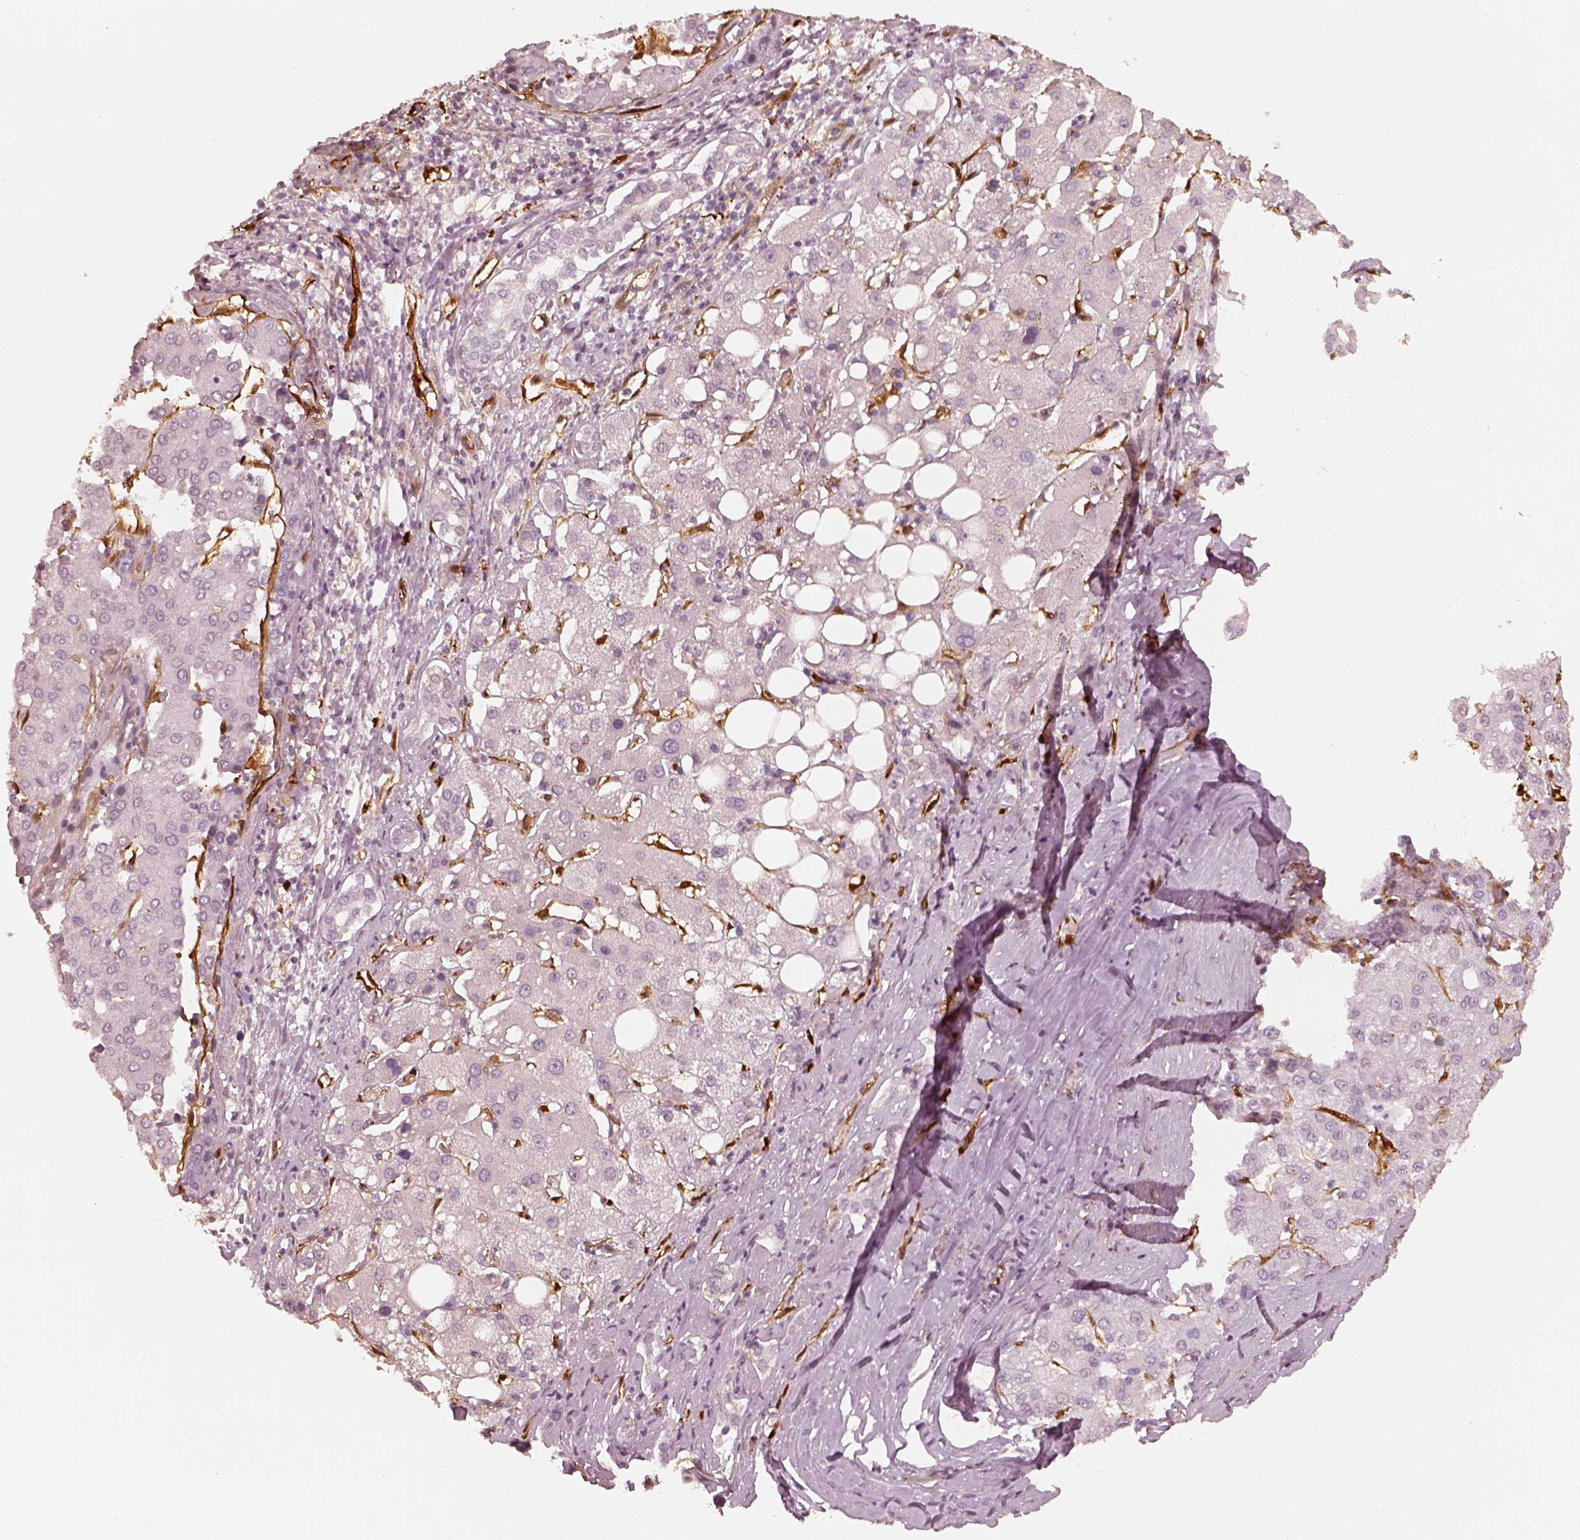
{"staining": {"intensity": "negative", "quantity": "none", "location": "none"}, "tissue": "liver cancer", "cell_type": "Tumor cells", "image_type": "cancer", "snomed": [{"axis": "morphology", "description": "Carcinoma, Hepatocellular, NOS"}, {"axis": "topography", "description": "Liver"}], "caption": "High magnification brightfield microscopy of liver cancer (hepatocellular carcinoma) stained with DAB (brown) and counterstained with hematoxylin (blue): tumor cells show no significant positivity.", "gene": "FSCN1", "patient": {"sex": "male", "age": 65}}